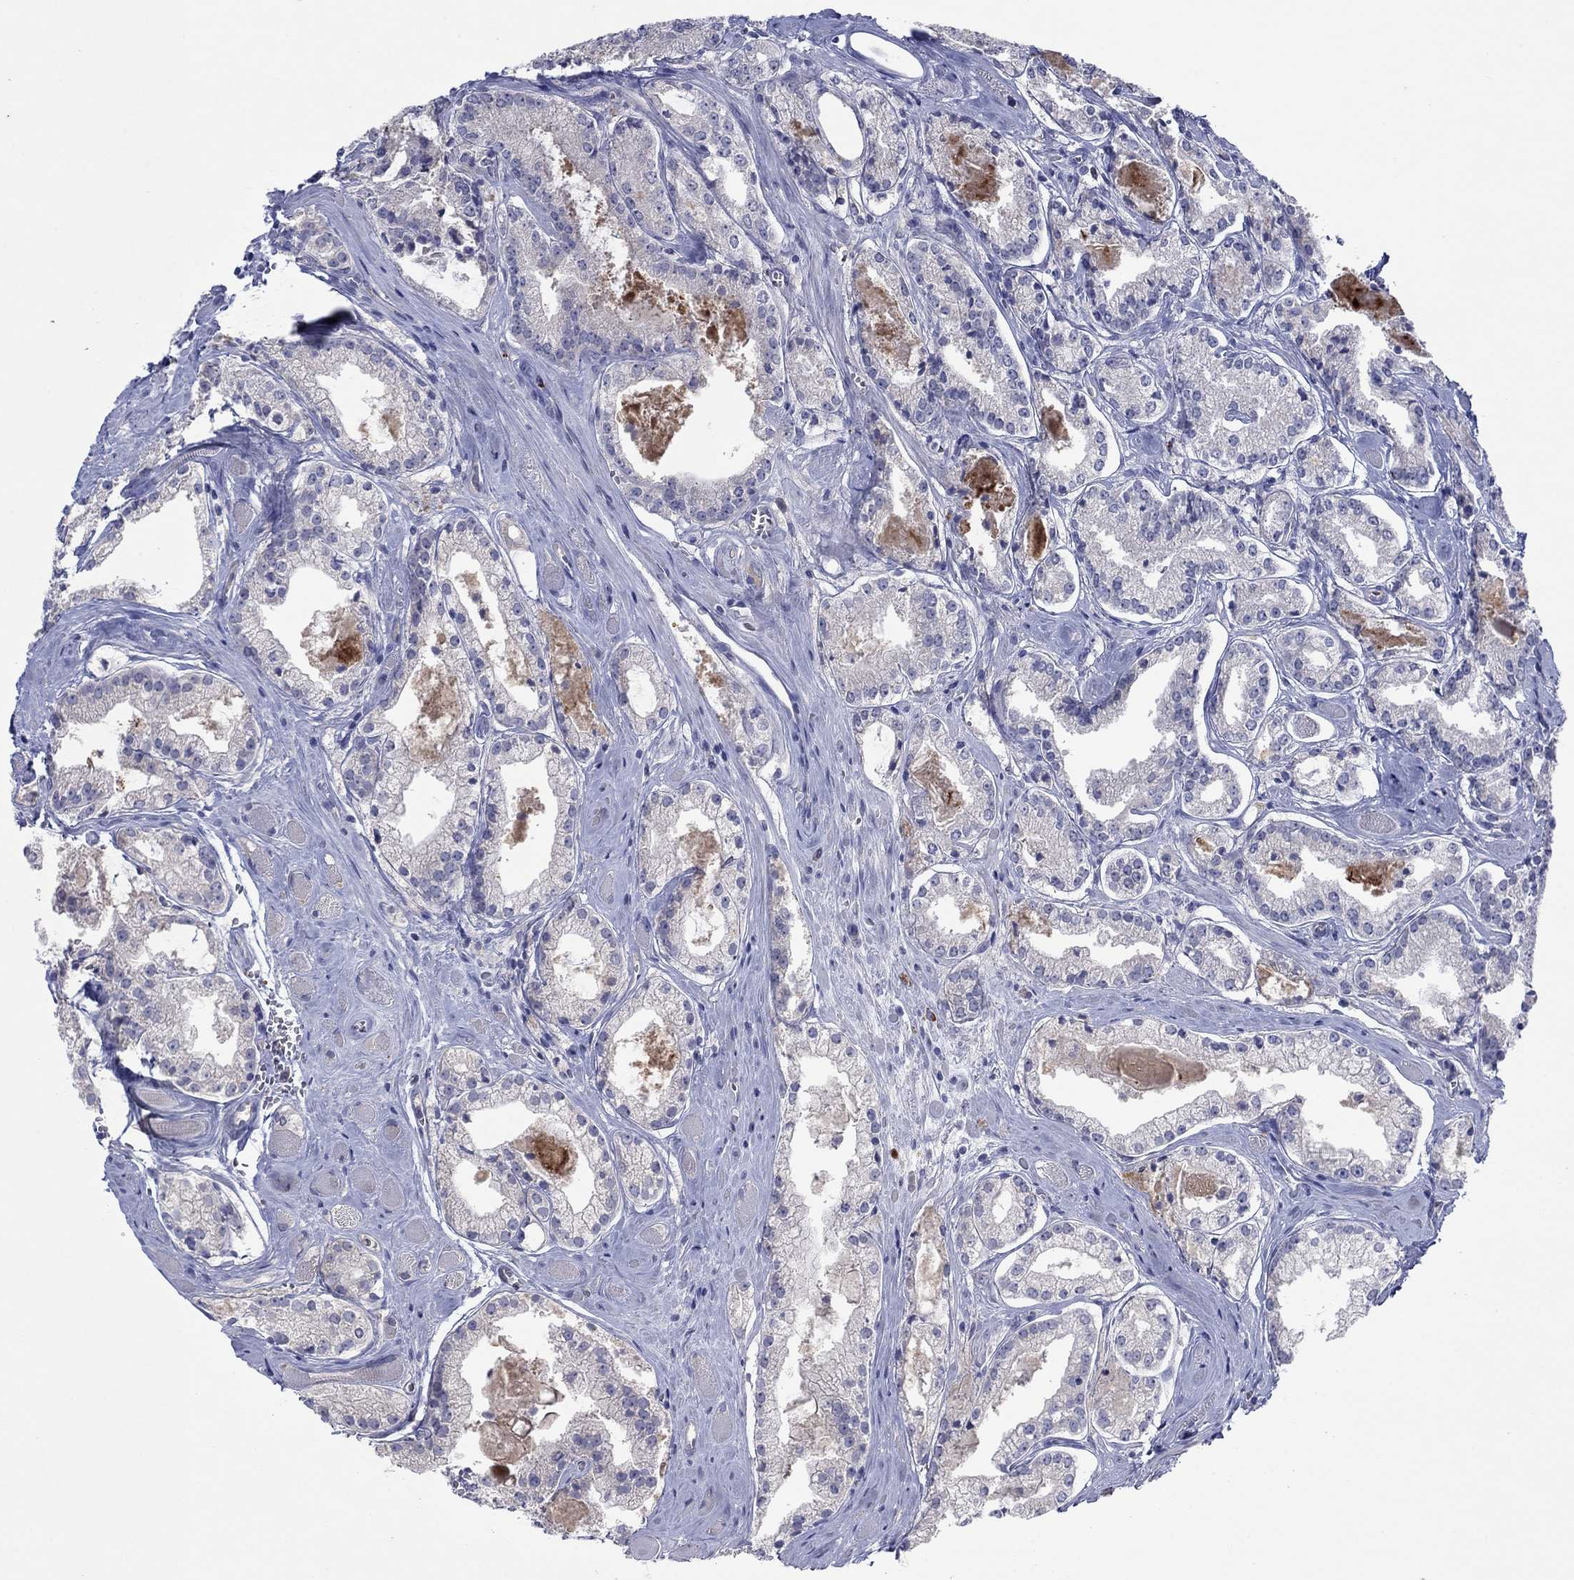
{"staining": {"intensity": "negative", "quantity": "none", "location": "none"}, "tissue": "prostate cancer", "cell_type": "Tumor cells", "image_type": "cancer", "snomed": [{"axis": "morphology", "description": "Adenocarcinoma, NOS"}, {"axis": "topography", "description": "Prostate"}], "caption": "A histopathology image of prostate cancer (adenocarcinoma) stained for a protein reveals no brown staining in tumor cells.", "gene": "PLCL2", "patient": {"sex": "male", "age": 72}}